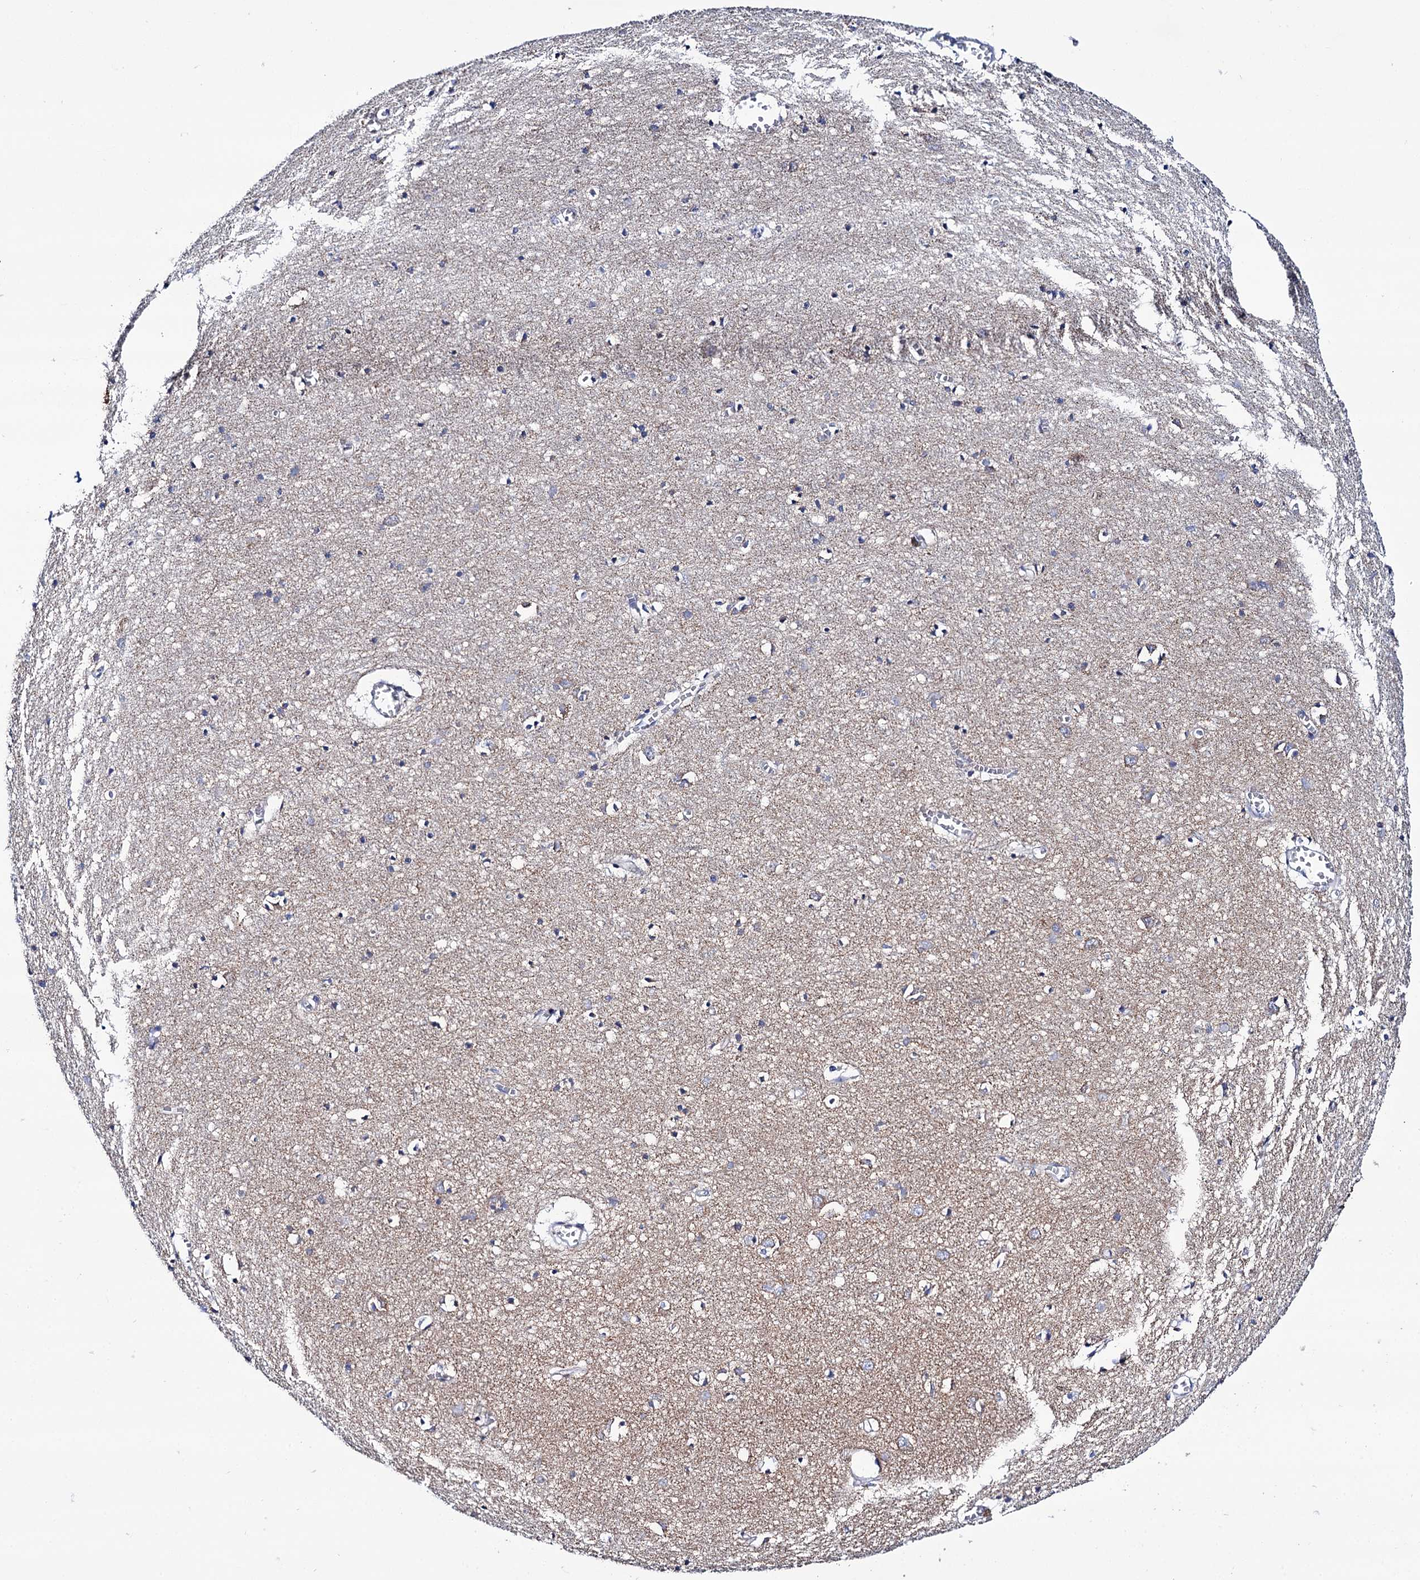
{"staining": {"intensity": "negative", "quantity": "none", "location": "none"}, "tissue": "cerebral cortex", "cell_type": "Endothelial cells", "image_type": "normal", "snomed": [{"axis": "morphology", "description": "Normal tissue, NOS"}, {"axis": "topography", "description": "Cerebral cortex"}], "caption": "Endothelial cells show no significant protein positivity in unremarkable cerebral cortex. (DAB immunohistochemistry visualized using brightfield microscopy, high magnification).", "gene": "UBASH3B", "patient": {"sex": "female", "age": 64}}